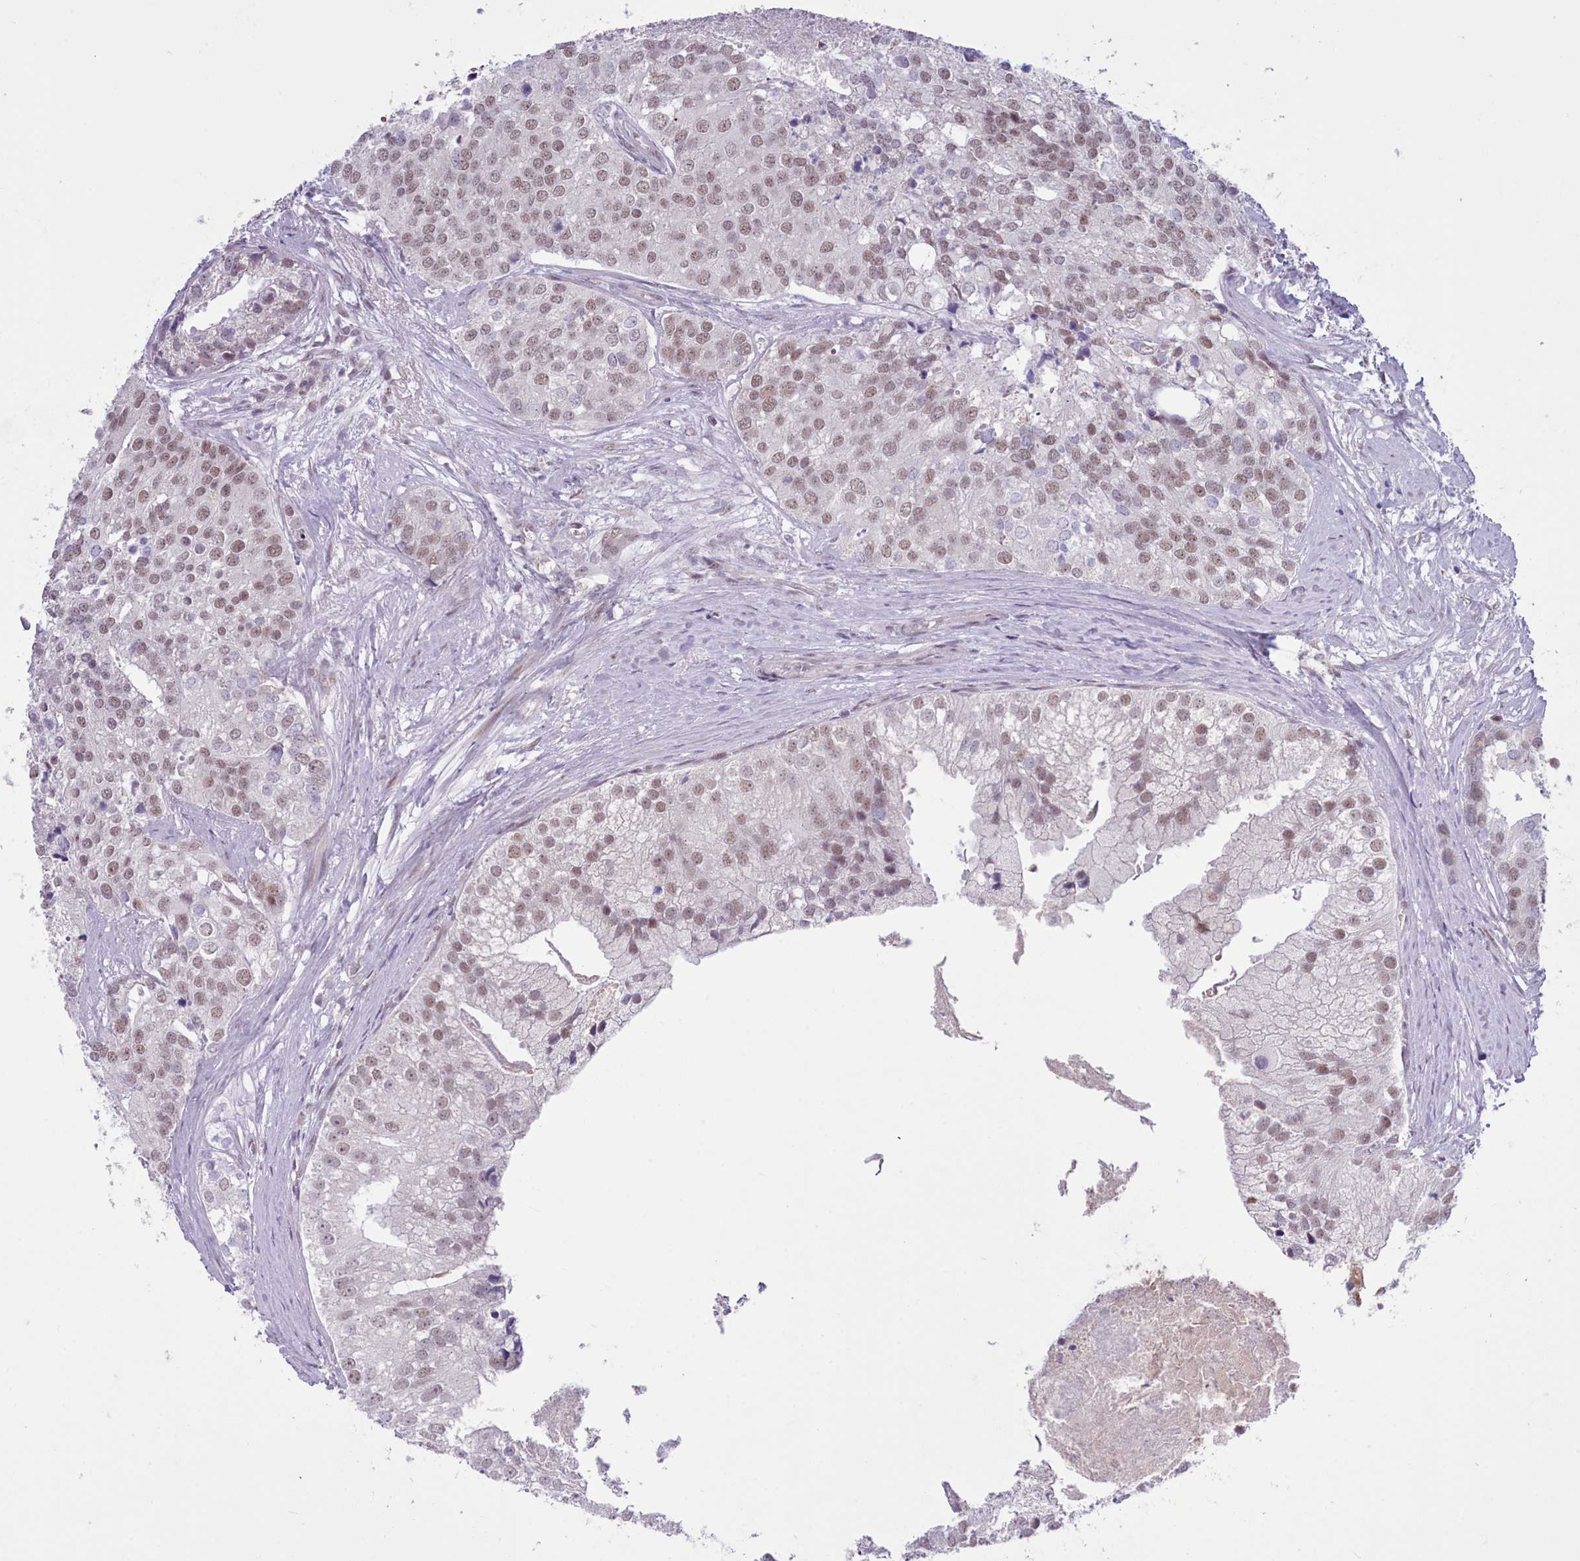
{"staining": {"intensity": "weak", "quantity": ">75%", "location": "nuclear"}, "tissue": "prostate cancer", "cell_type": "Tumor cells", "image_type": "cancer", "snomed": [{"axis": "morphology", "description": "Adenocarcinoma, High grade"}, {"axis": "topography", "description": "Prostate"}], "caption": "Immunohistochemistry image of prostate adenocarcinoma (high-grade) stained for a protein (brown), which demonstrates low levels of weak nuclear expression in approximately >75% of tumor cells.", "gene": "RFX1", "patient": {"sex": "male", "age": 62}}